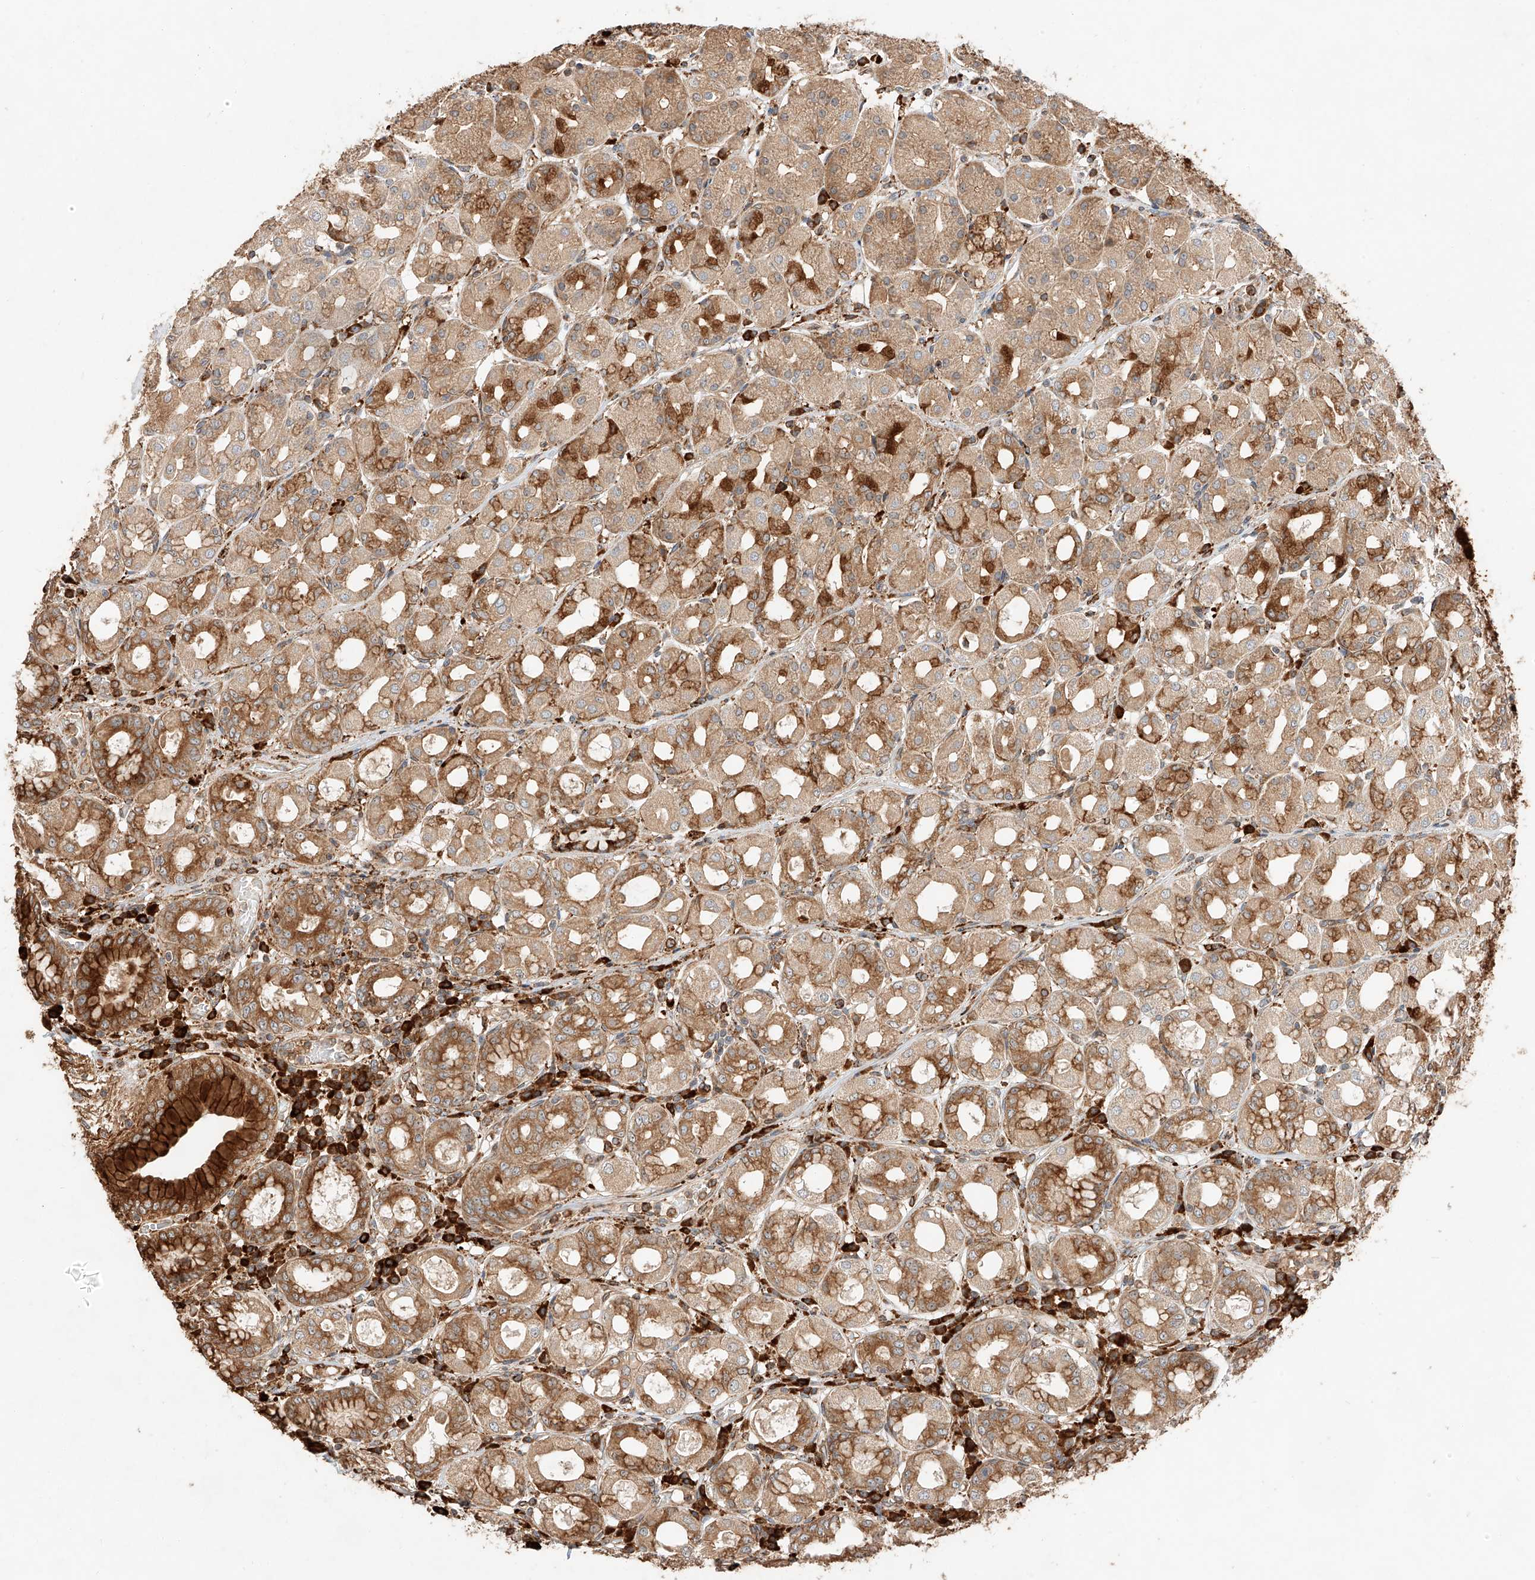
{"staining": {"intensity": "strong", "quantity": ">75%", "location": "cytoplasmic/membranous"}, "tissue": "stomach", "cell_type": "Glandular cells", "image_type": "normal", "snomed": [{"axis": "morphology", "description": "Normal tissue, NOS"}, {"axis": "topography", "description": "Stomach"}, {"axis": "topography", "description": "Stomach, lower"}], "caption": "DAB (3,3'-diaminobenzidine) immunohistochemical staining of unremarkable stomach demonstrates strong cytoplasmic/membranous protein positivity in approximately >75% of glandular cells.", "gene": "ZNF84", "patient": {"sex": "female", "age": 56}}